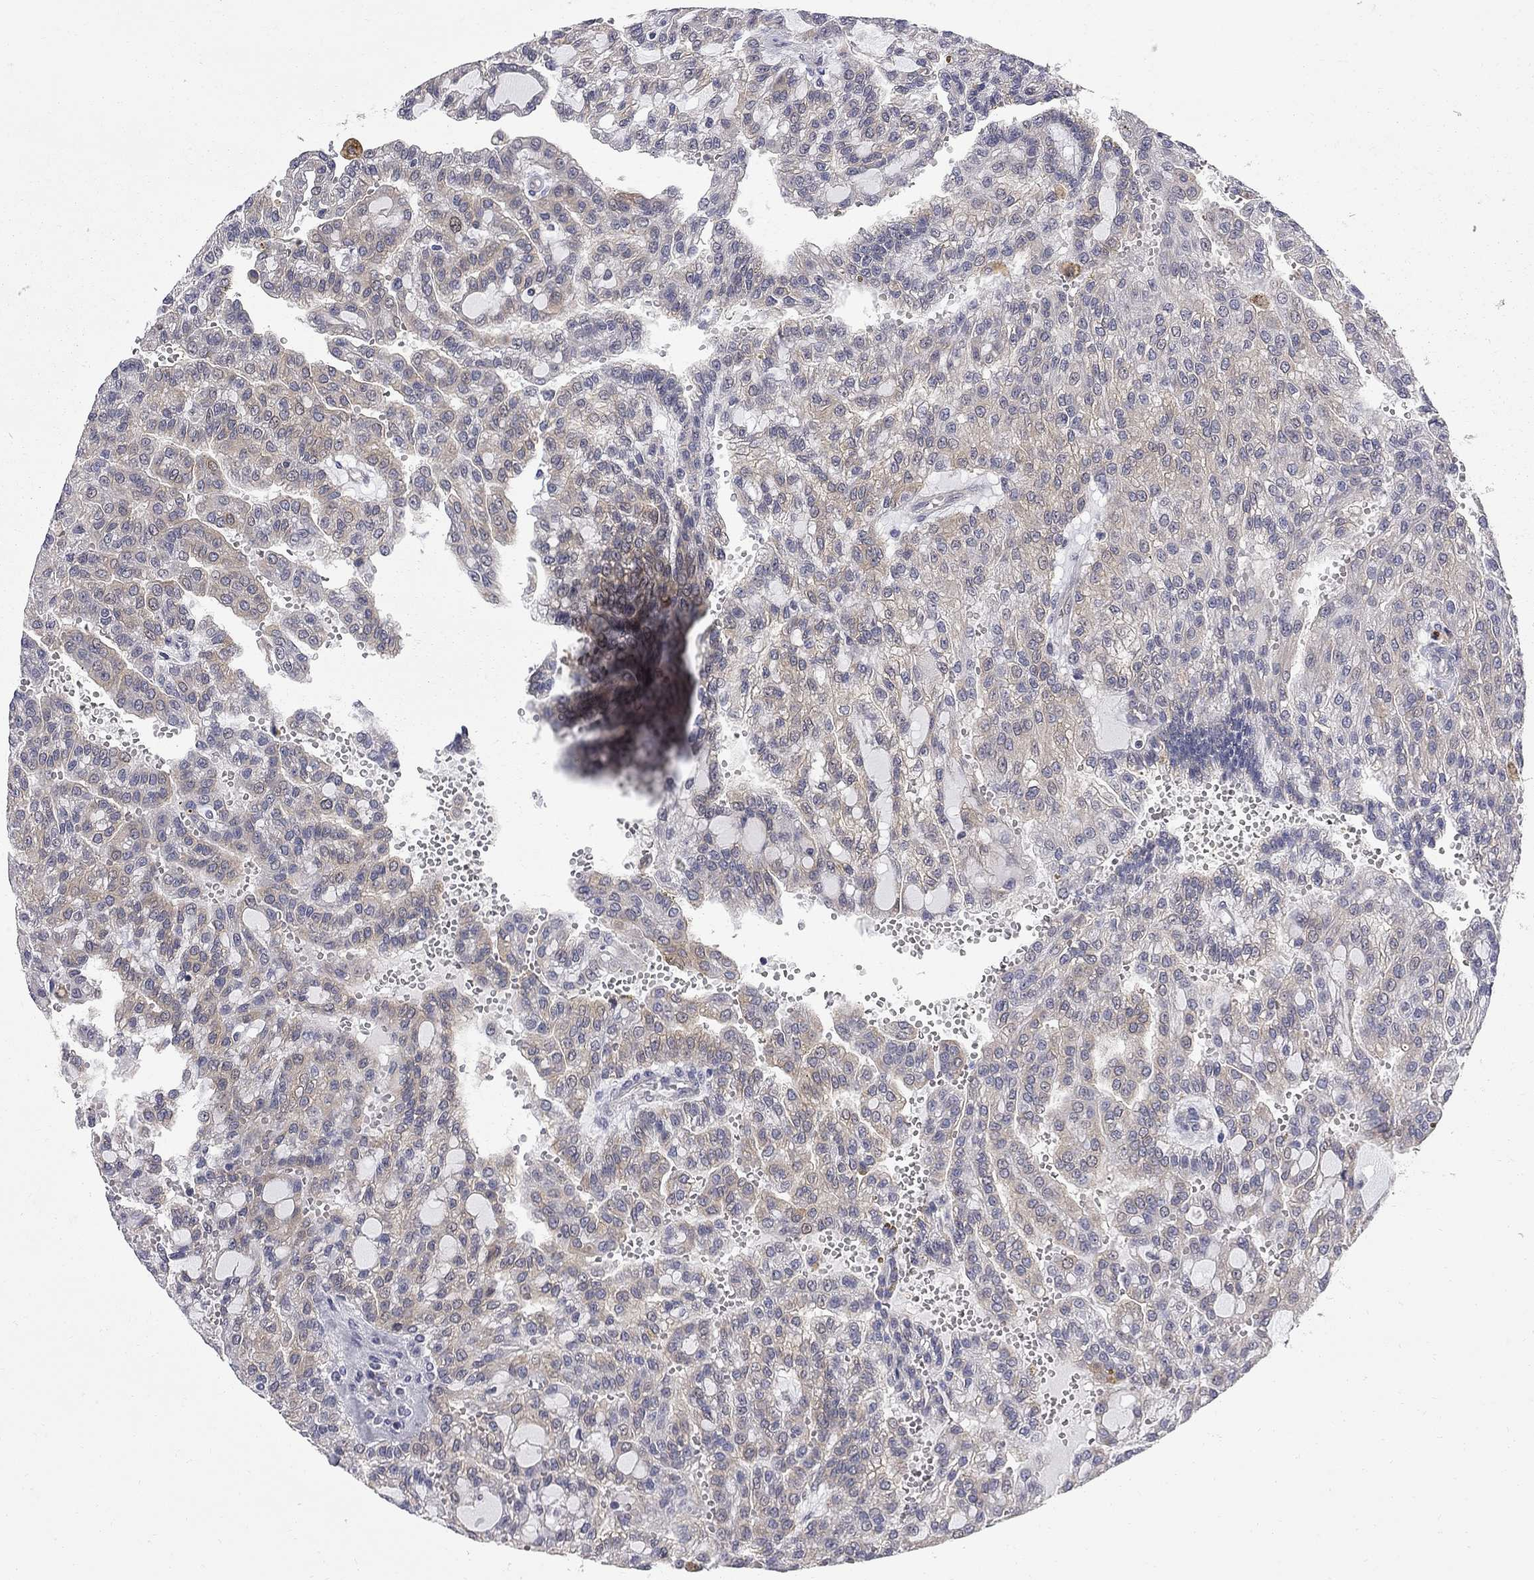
{"staining": {"intensity": "moderate", "quantity": "<25%", "location": "cytoplasmic/membranous"}, "tissue": "renal cancer", "cell_type": "Tumor cells", "image_type": "cancer", "snomed": [{"axis": "morphology", "description": "Adenocarcinoma, NOS"}, {"axis": "topography", "description": "Kidney"}], "caption": "This is an image of immunohistochemistry staining of adenocarcinoma (renal), which shows moderate staining in the cytoplasmic/membranous of tumor cells.", "gene": "GALNT8", "patient": {"sex": "male", "age": 63}}